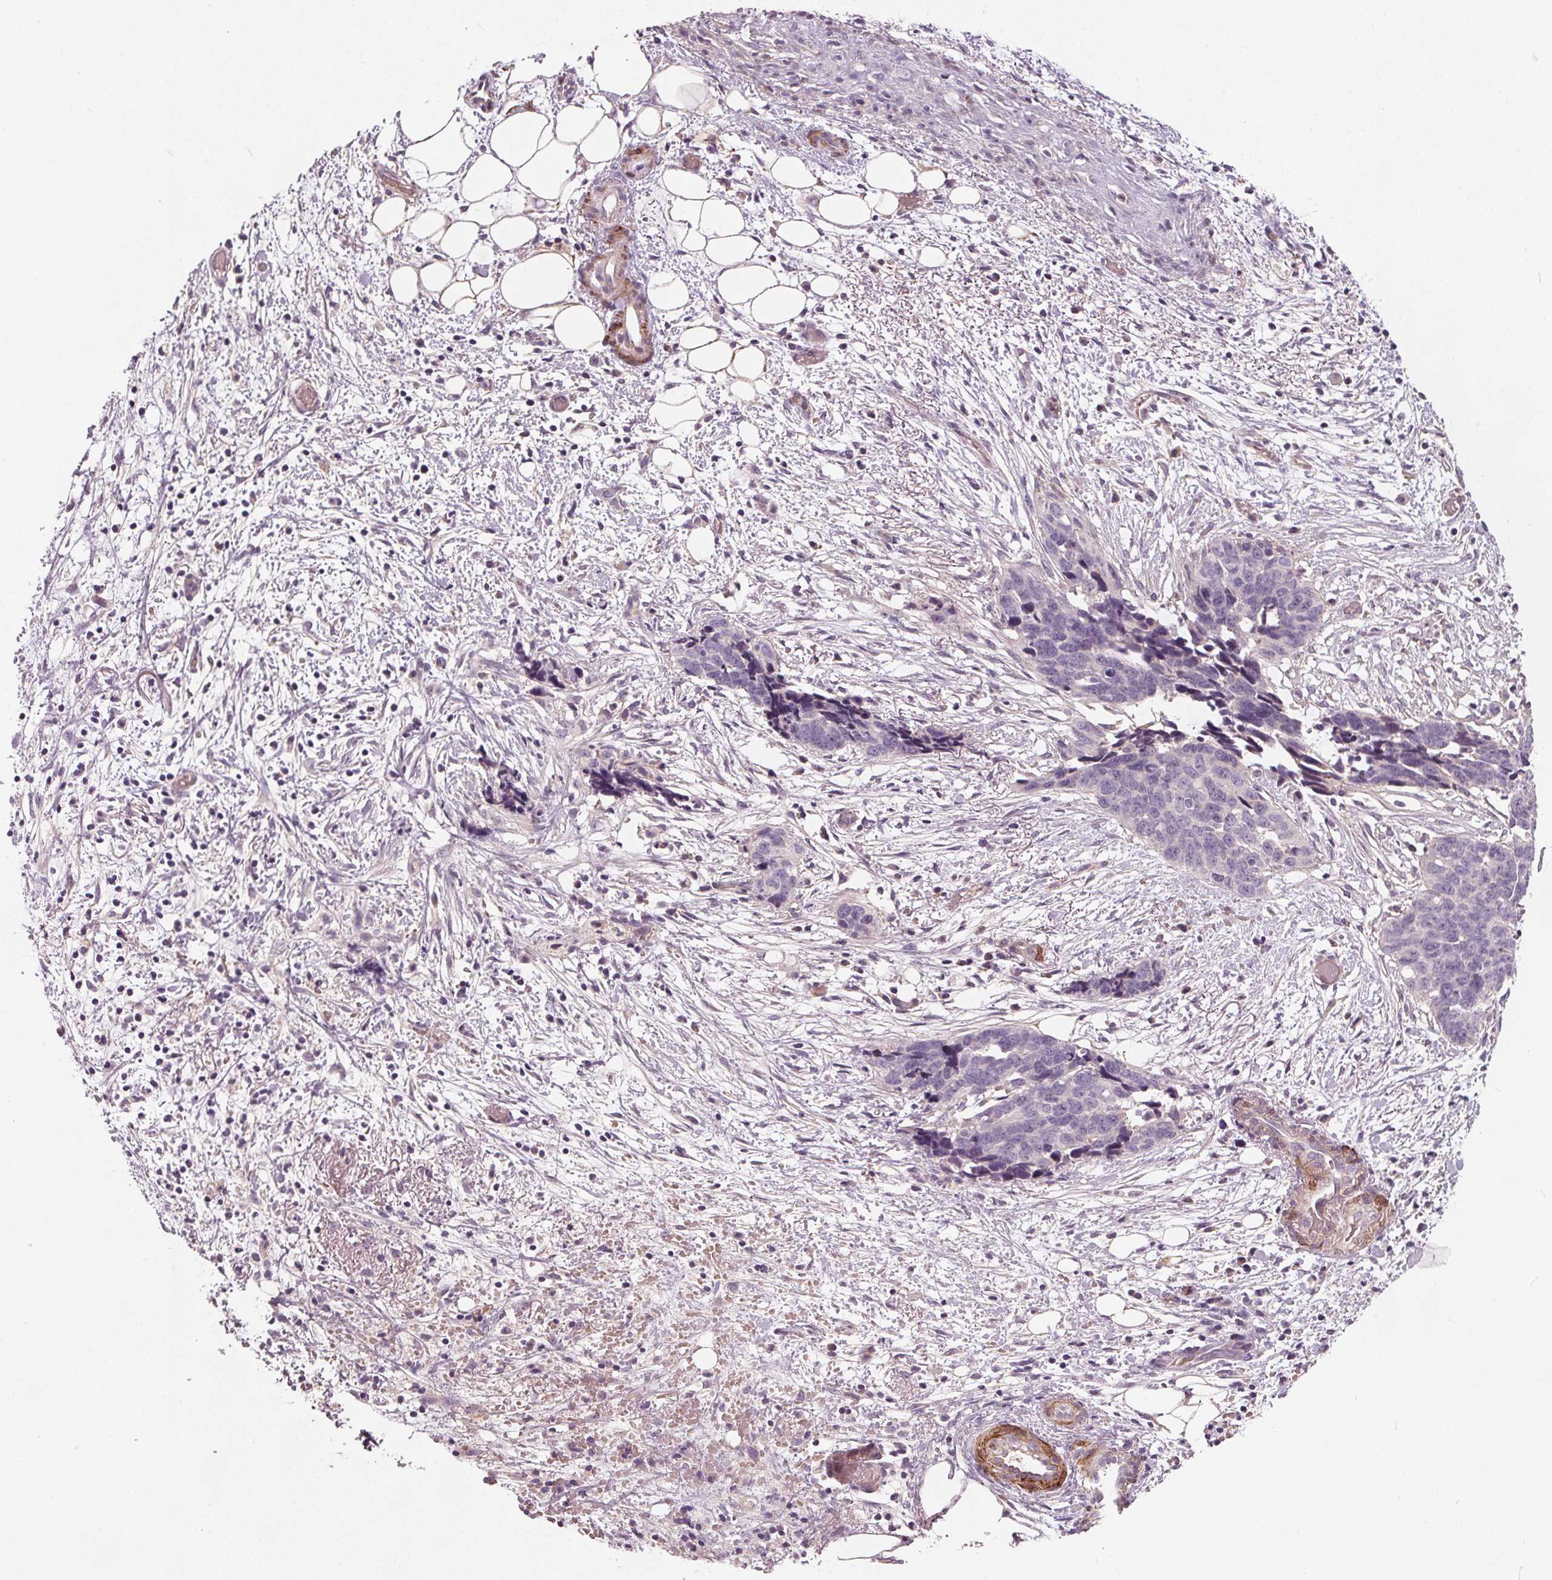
{"staining": {"intensity": "negative", "quantity": "none", "location": "none"}, "tissue": "ovarian cancer", "cell_type": "Tumor cells", "image_type": "cancer", "snomed": [{"axis": "morphology", "description": "Cystadenocarcinoma, serous, NOS"}, {"axis": "topography", "description": "Ovary"}], "caption": "This histopathology image is of ovarian cancer (serous cystadenocarcinoma) stained with IHC to label a protein in brown with the nuclei are counter-stained blue. There is no expression in tumor cells.", "gene": "PDGFD", "patient": {"sex": "female", "age": 69}}